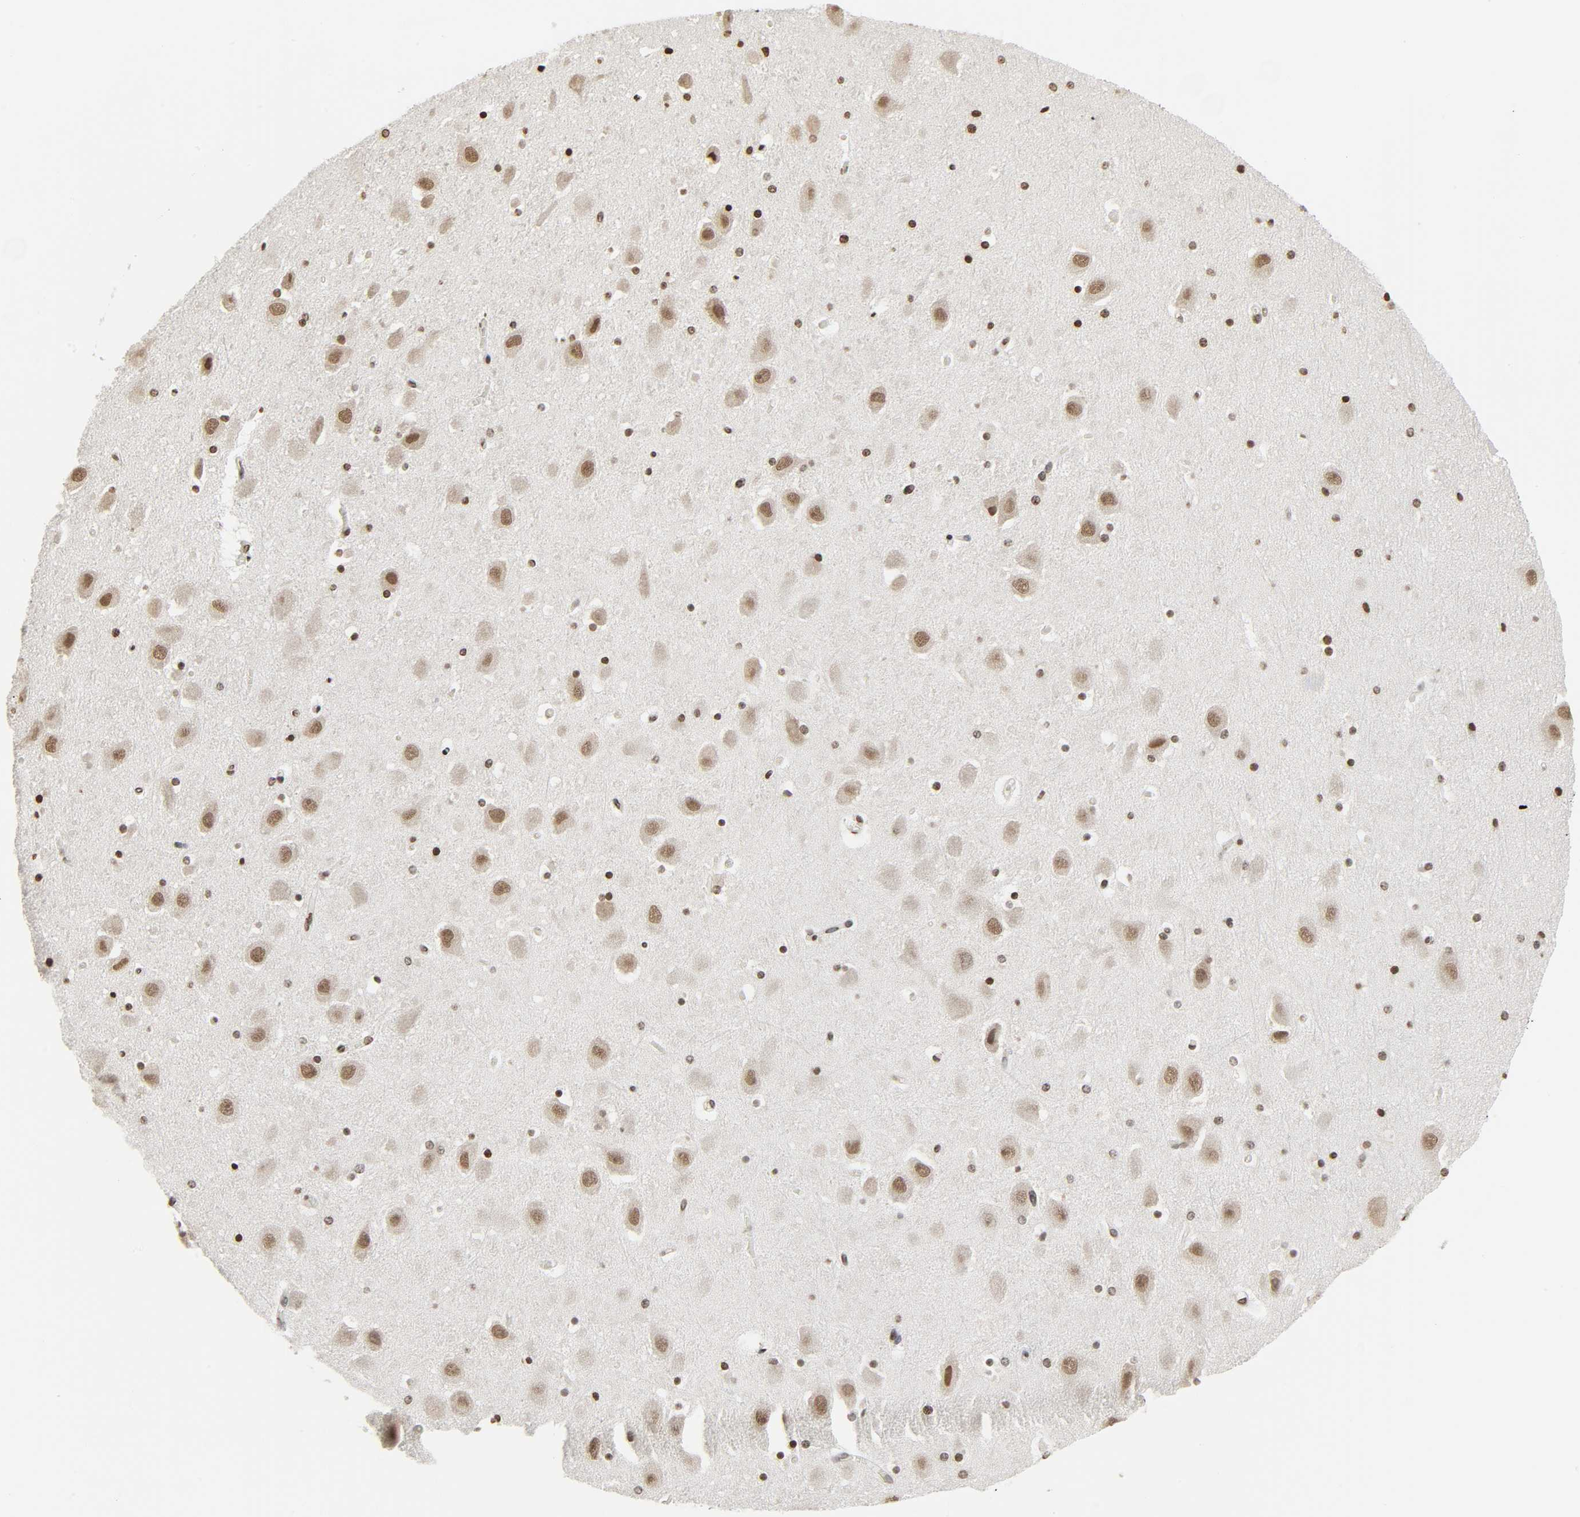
{"staining": {"intensity": "moderate", "quantity": ">75%", "location": "nuclear"}, "tissue": "hippocampus", "cell_type": "Glial cells", "image_type": "normal", "snomed": [{"axis": "morphology", "description": "Normal tissue, NOS"}, {"axis": "topography", "description": "Hippocampus"}], "caption": "Protein staining reveals moderate nuclear expression in about >75% of glial cells in normal hippocampus.", "gene": "ELAVL1", "patient": {"sex": "male", "age": 45}}